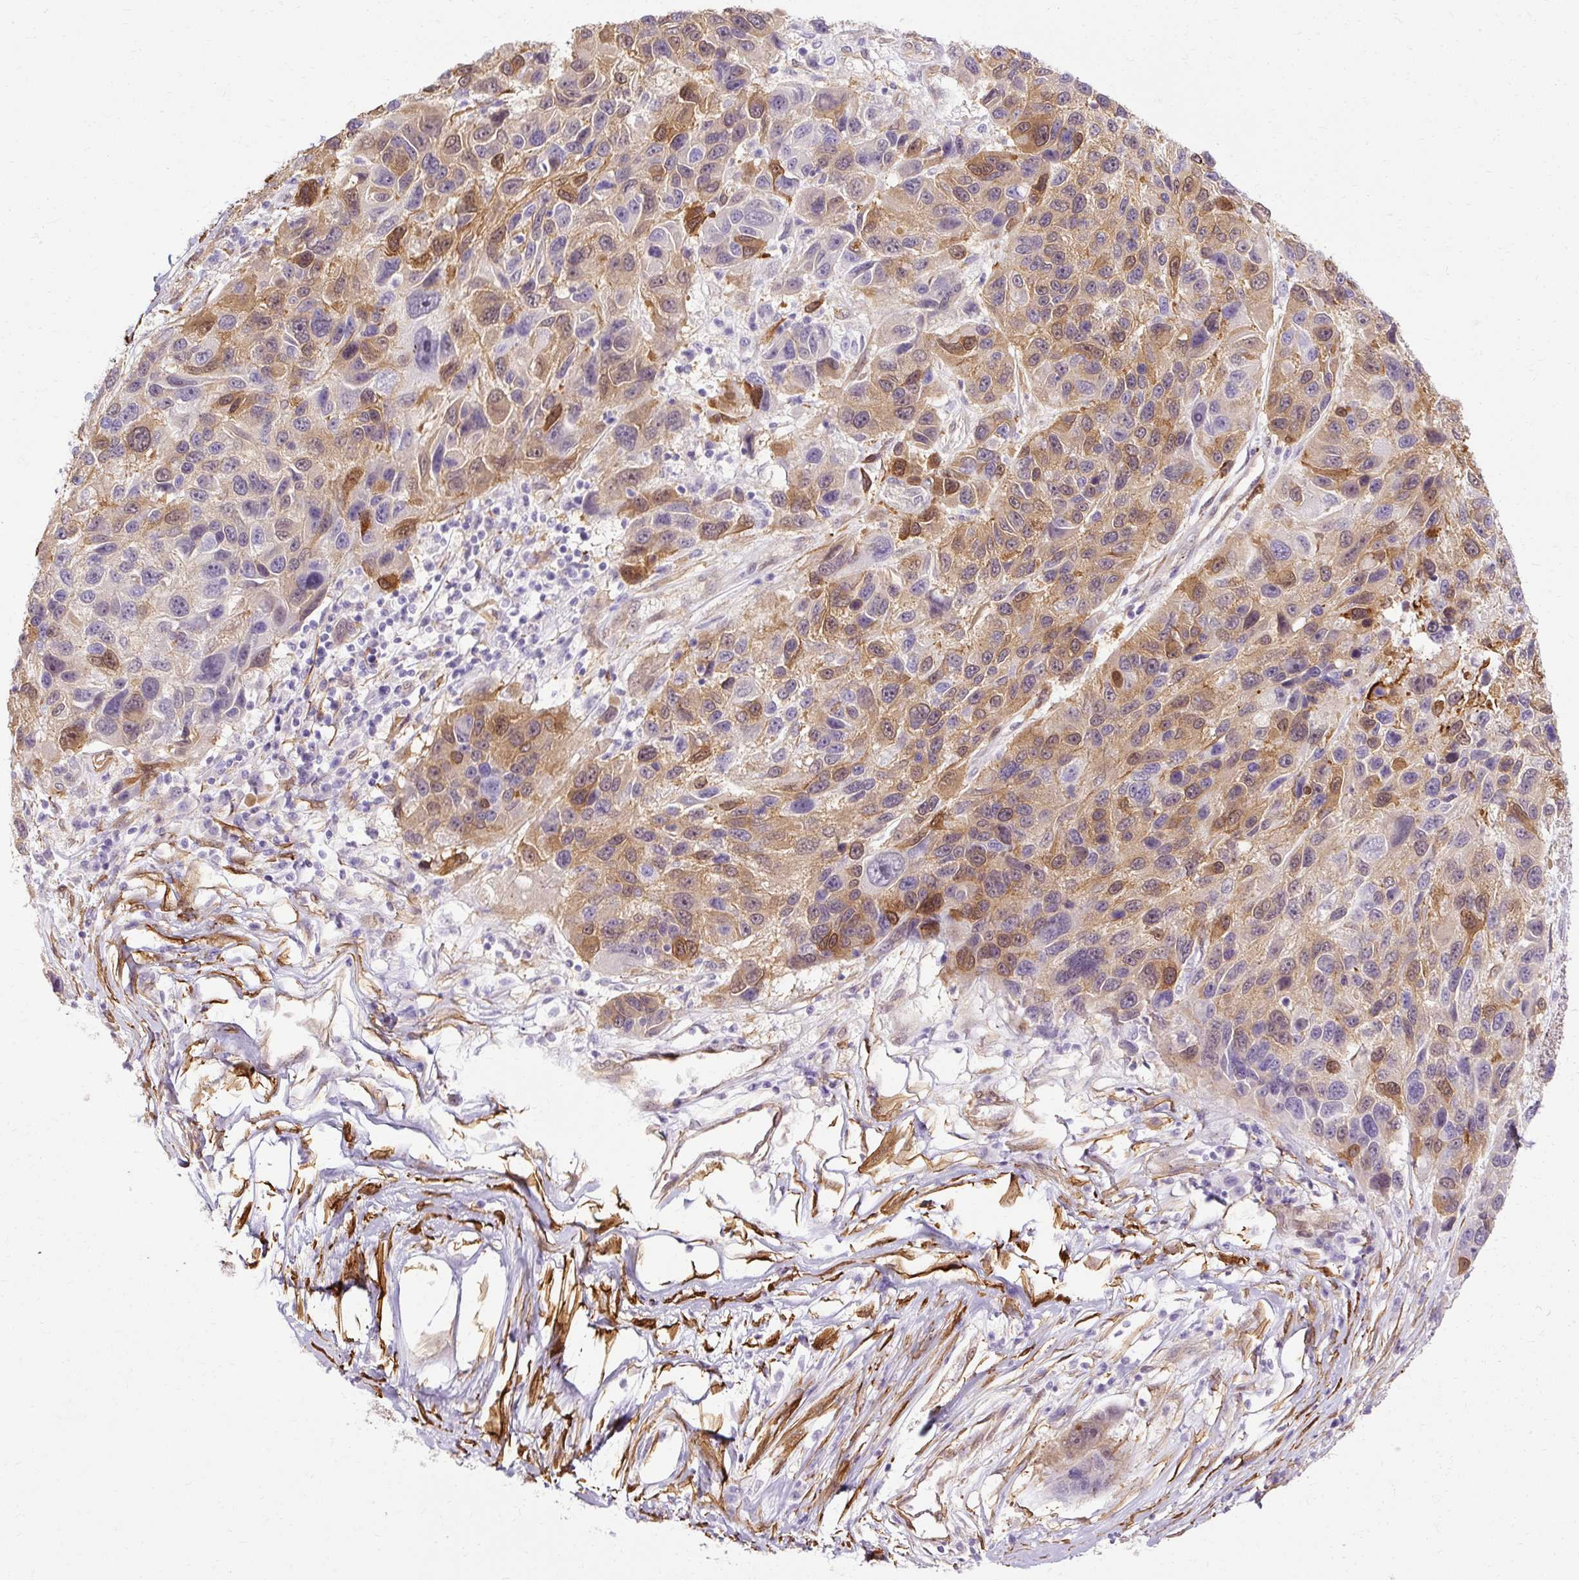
{"staining": {"intensity": "moderate", "quantity": "25%-75%", "location": "cytoplasmic/membranous,nuclear"}, "tissue": "melanoma", "cell_type": "Tumor cells", "image_type": "cancer", "snomed": [{"axis": "morphology", "description": "Malignant melanoma, NOS"}, {"axis": "topography", "description": "Skin"}], "caption": "An image of human malignant melanoma stained for a protein exhibits moderate cytoplasmic/membranous and nuclear brown staining in tumor cells.", "gene": "CNN3", "patient": {"sex": "male", "age": 53}}